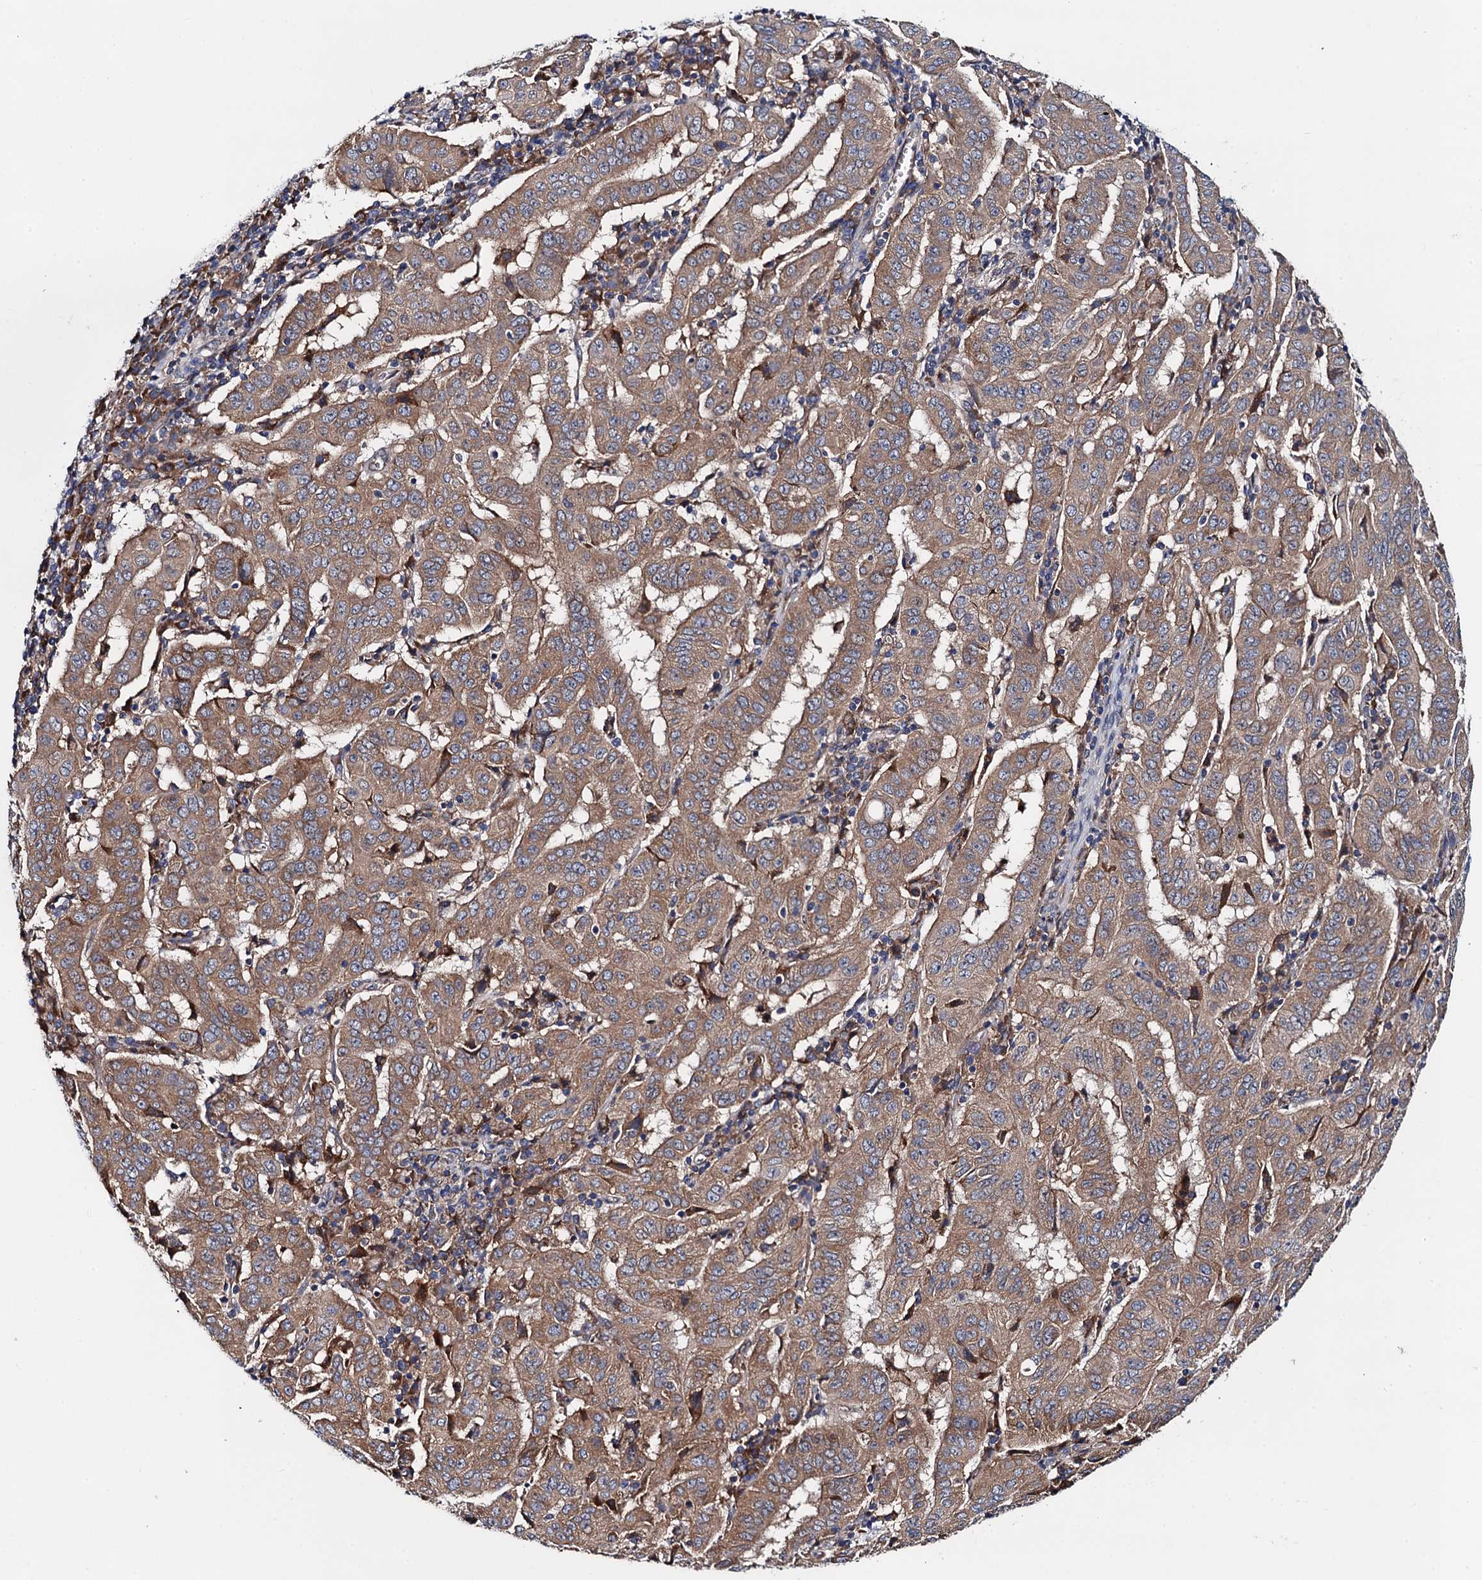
{"staining": {"intensity": "moderate", "quantity": ">75%", "location": "cytoplasmic/membranous"}, "tissue": "pancreatic cancer", "cell_type": "Tumor cells", "image_type": "cancer", "snomed": [{"axis": "morphology", "description": "Adenocarcinoma, NOS"}, {"axis": "topography", "description": "Pancreas"}], "caption": "Tumor cells demonstrate moderate cytoplasmic/membranous positivity in approximately >75% of cells in pancreatic cancer (adenocarcinoma).", "gene": "PGLS", "patient": {"sex": "male", "age": 63}}